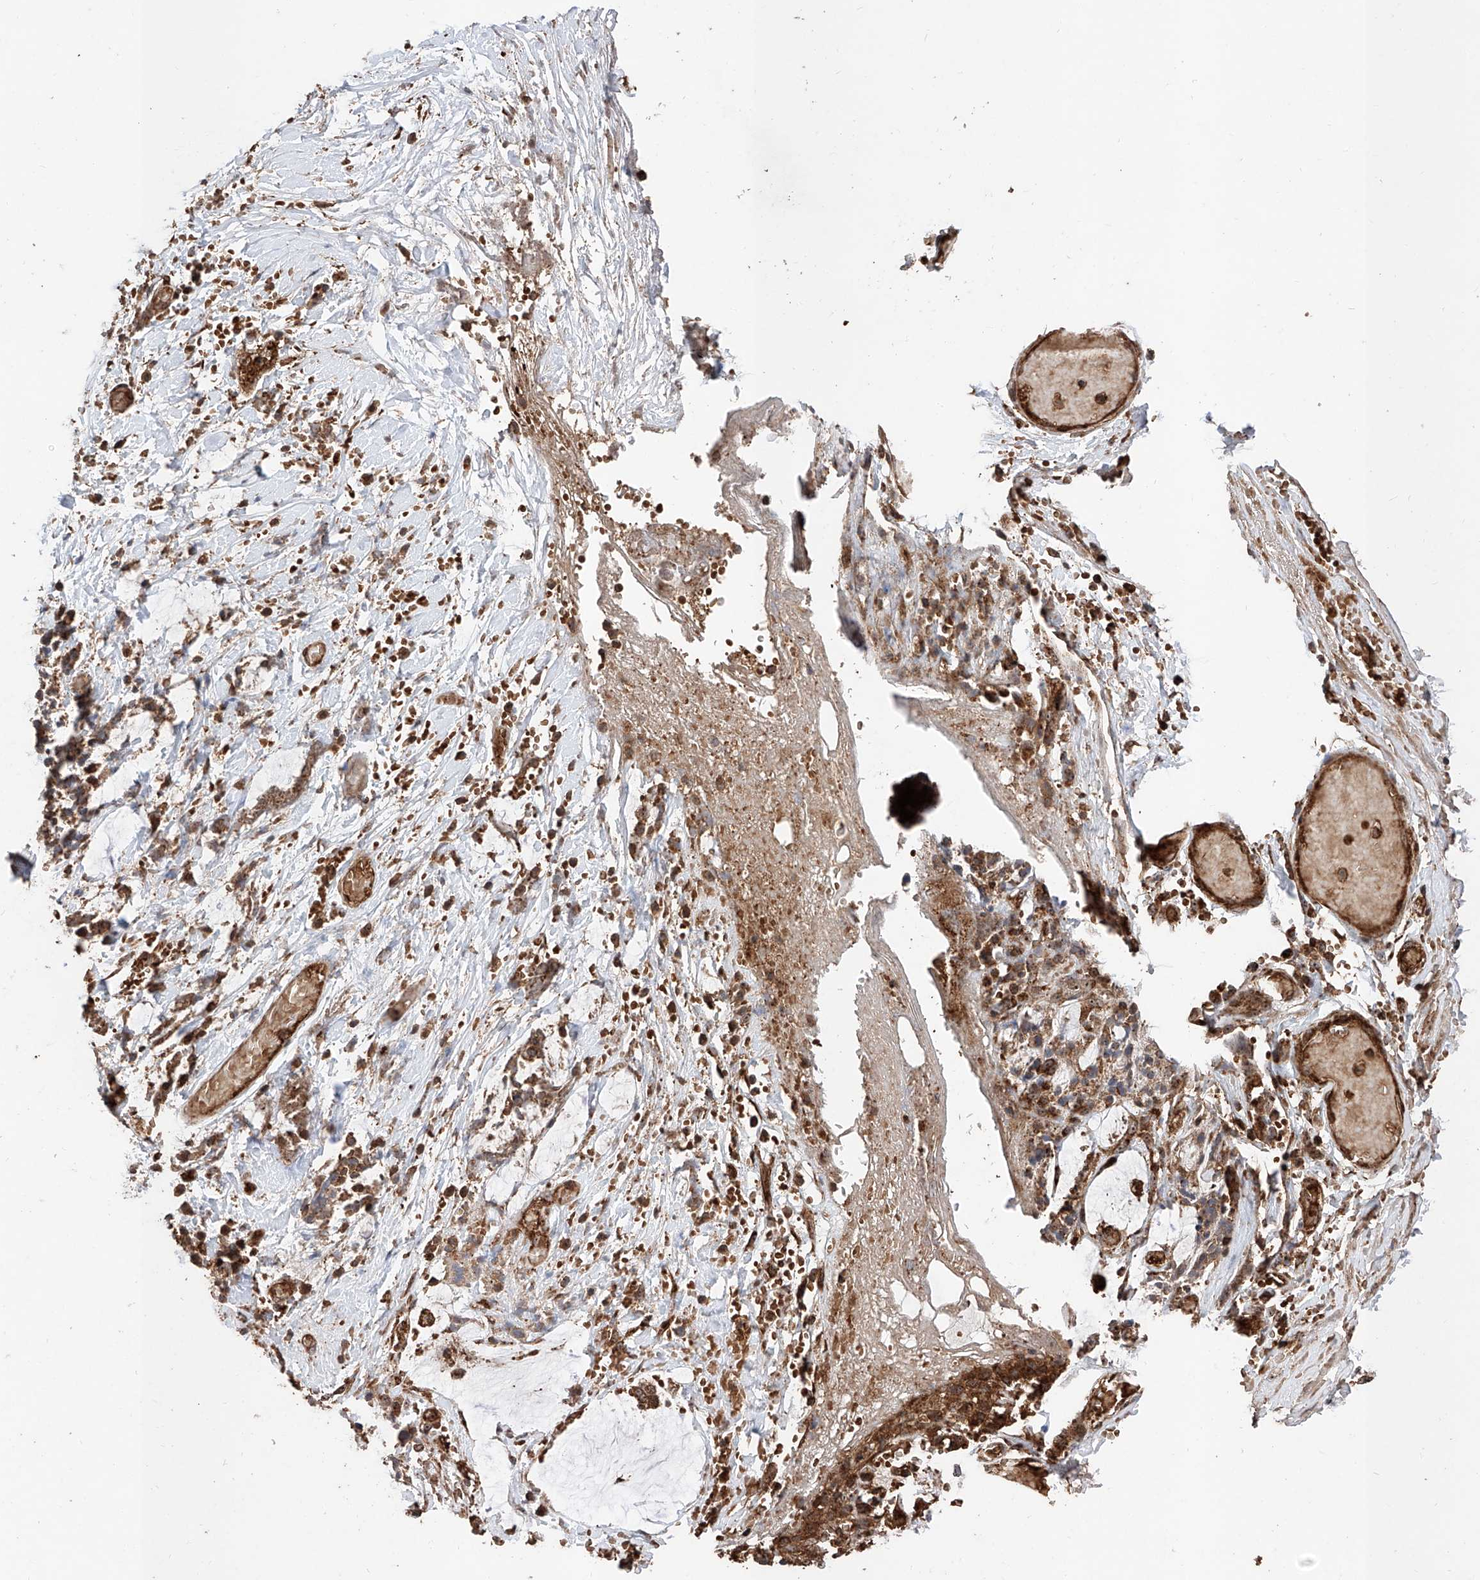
{"staining": {"intensity": "strong", "quantity": ">75%", "location": "cytoplasmic/membranous"}, "tissue": "smooth muscle", "cell_type": "Smooth muscle cells", "image_type": "normal", "snomed": [{"axis": "morphology", "description": "Normal tissue, NOS"}, {"axis": "morphology", "description": "Adenocarcinoma, NOS"}, {"axis": "topography", "description": "Colon"}, {"axis": "topography", "description": "Peripheral nerve tissue"}], "caption": "Immunohistochemistry (DAB) staining of unremarkable smooth muscle demonstrates strong cytoplasmic/membranous protein positivity in approximately >75% of smooth muscle cells. (Stains: DAB (3,3'-diaminobenzidine) in brown, nuclei in blue, Microscopy: brightfield microscopy at high magnification).", "gene": "PISD", "patient": {"sex": "male", "age": 14}}